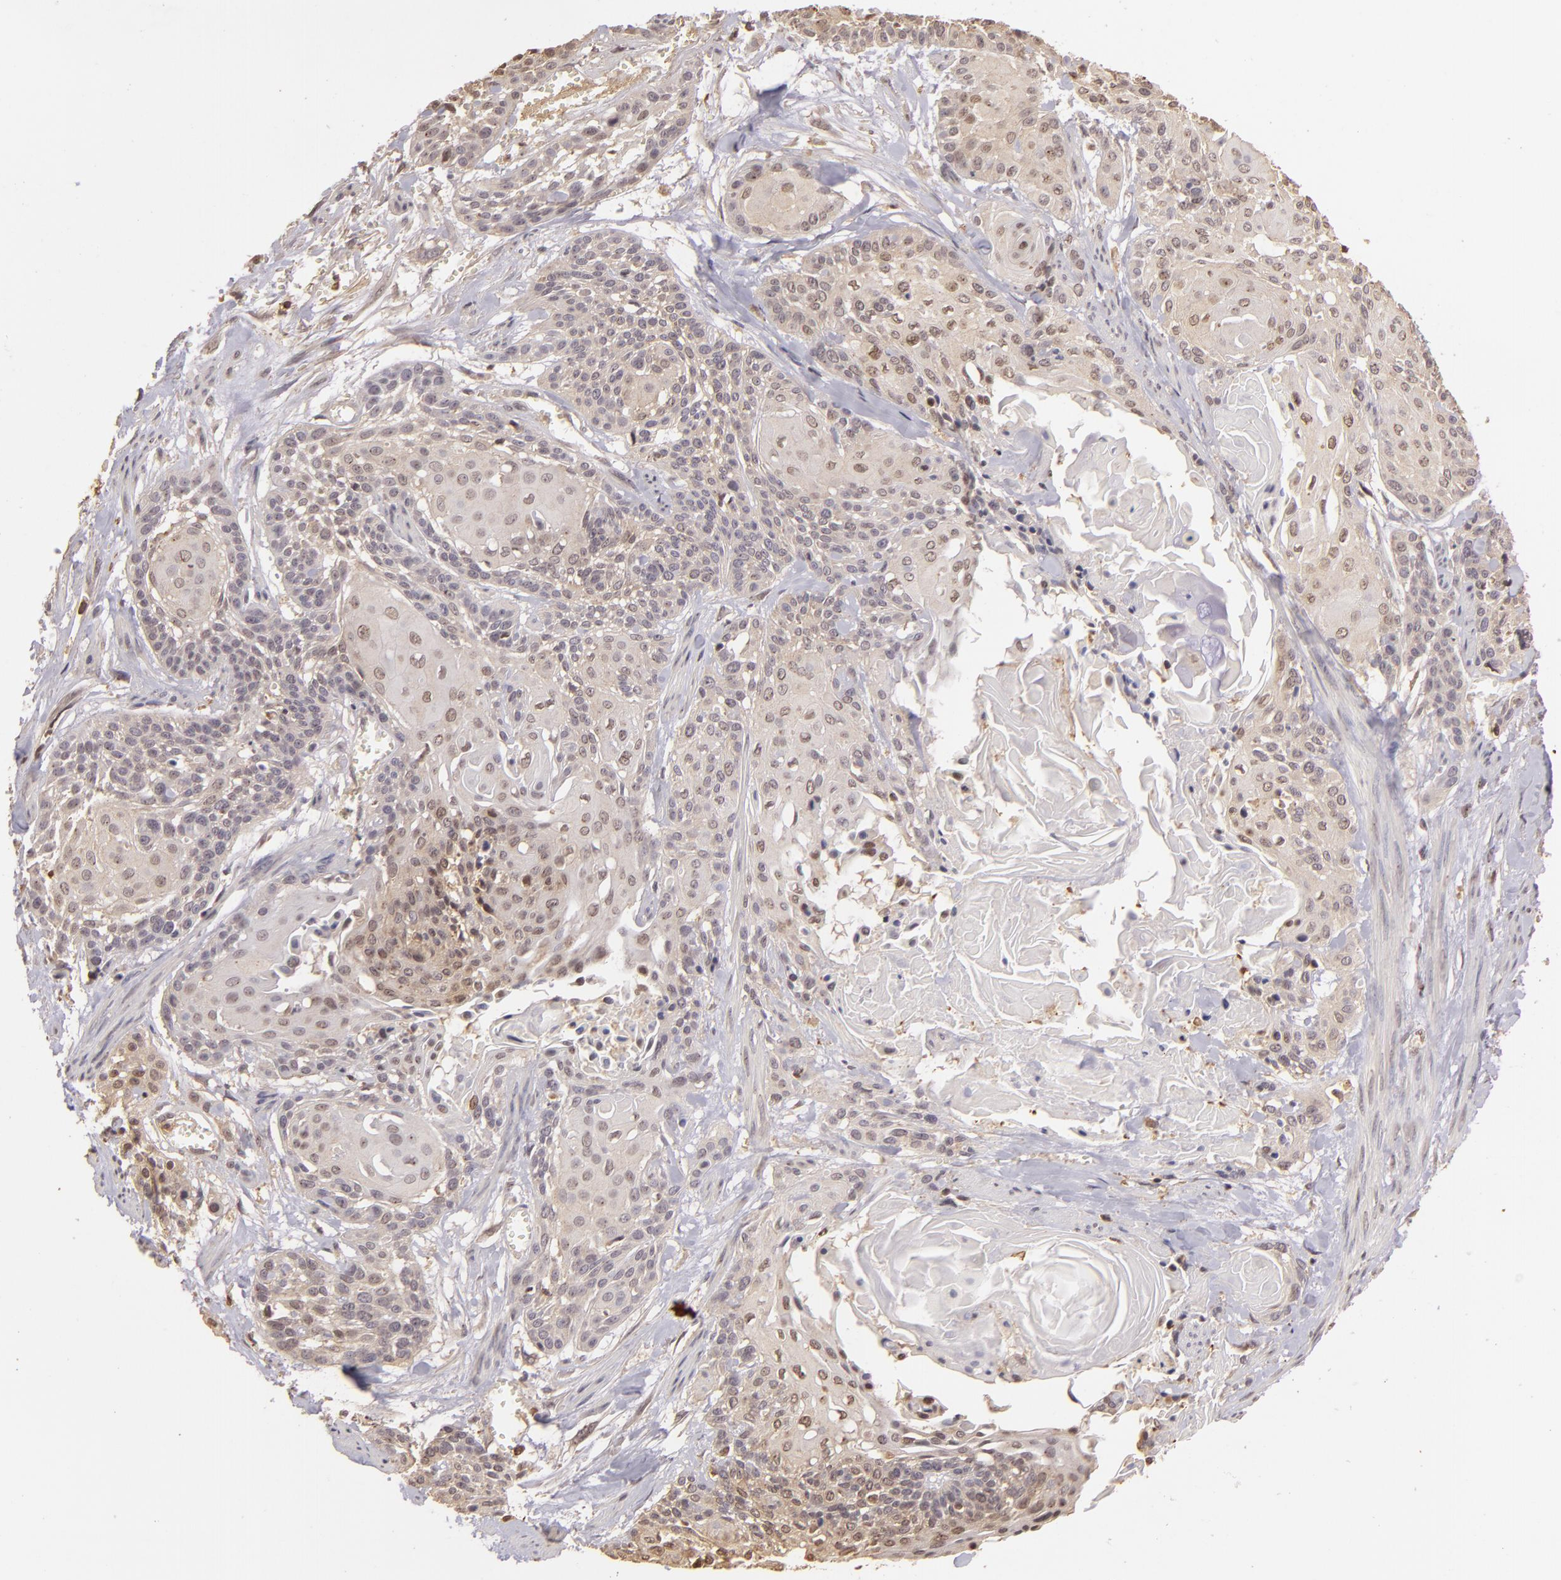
{"staining": {"intensity": "weak", "quantity": "<25%", "location": "nuclear"}, "tissue": "cervical cancer", "cell_type": "Tumor cells", "image_type": "cancer", "snomed": [{"axis": "morphology", "description": "Squamous cell carcinoma, NOS"}, {"axis": "topography", "description": "Cervix"}], "caption": "Squamous cell carcinoma (cervical) was stained to show a protein in brown. There is no significant staining in tumor cells.", "gene": "ARPC2", "patient": {"sex": "female", "age": 57}}